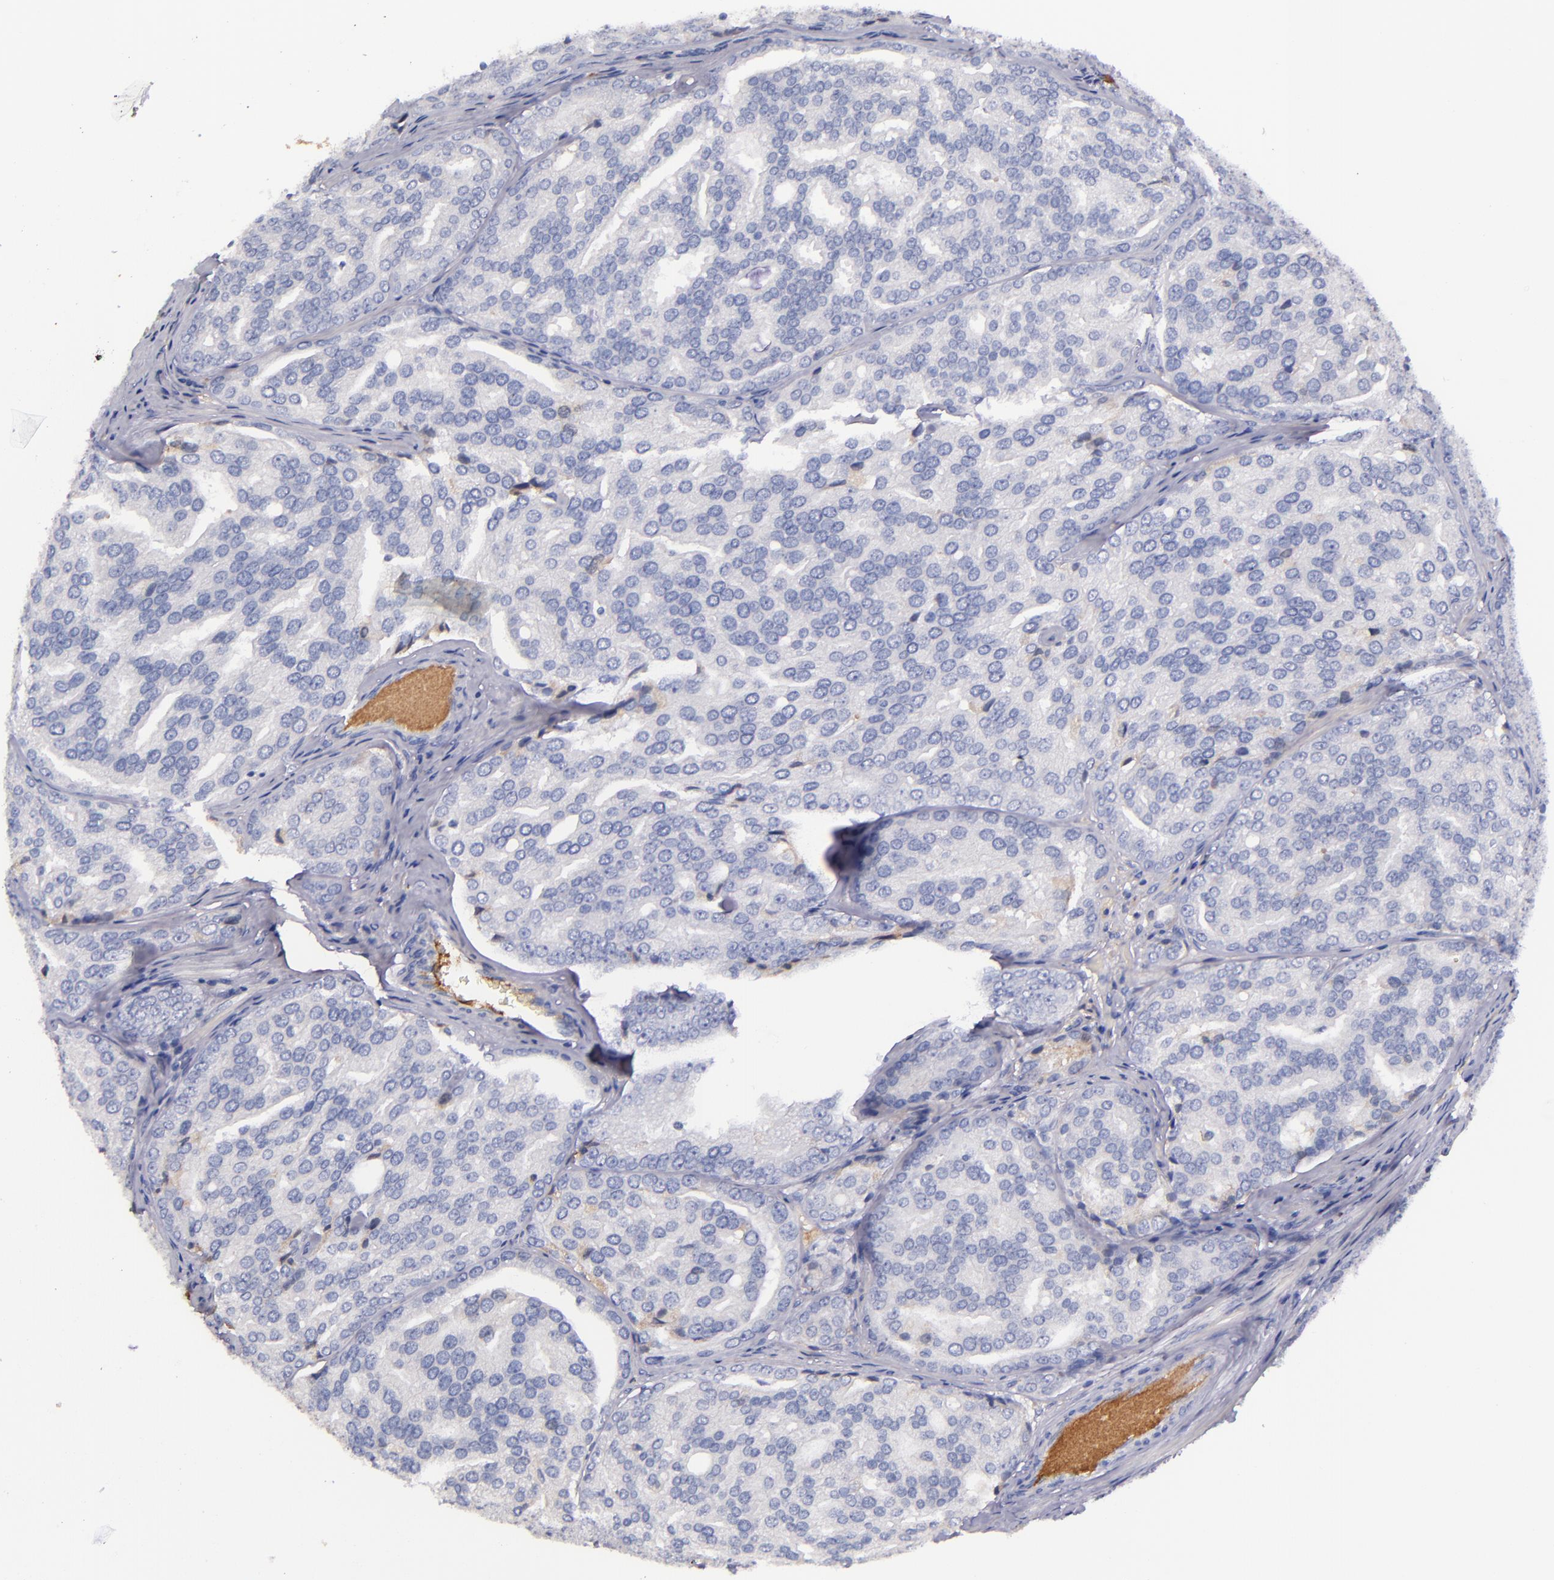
{"staining": {"intensity": "negative", "quantity": "none", "location": "none"}, "tissue": "prostate cancer", "cell_type": "Tumor cells", "image_type": "cancer", "snomed": [{"axis": "morphology", "description": "Adenocarcinoma, High grade"}, {"axis": "topography", "description": "Prostate"}], "caption": "Tumor cells are negative for brown protein staining in prostate adenocarcinoma (high-grade). (Brightfield microscopy of DAB (3,3'-diaminobenzidine) immunohistochemistry (IHC) at high magnification).", "gene": "KNG1", "patient": {"sex": "male", "age": 64}}